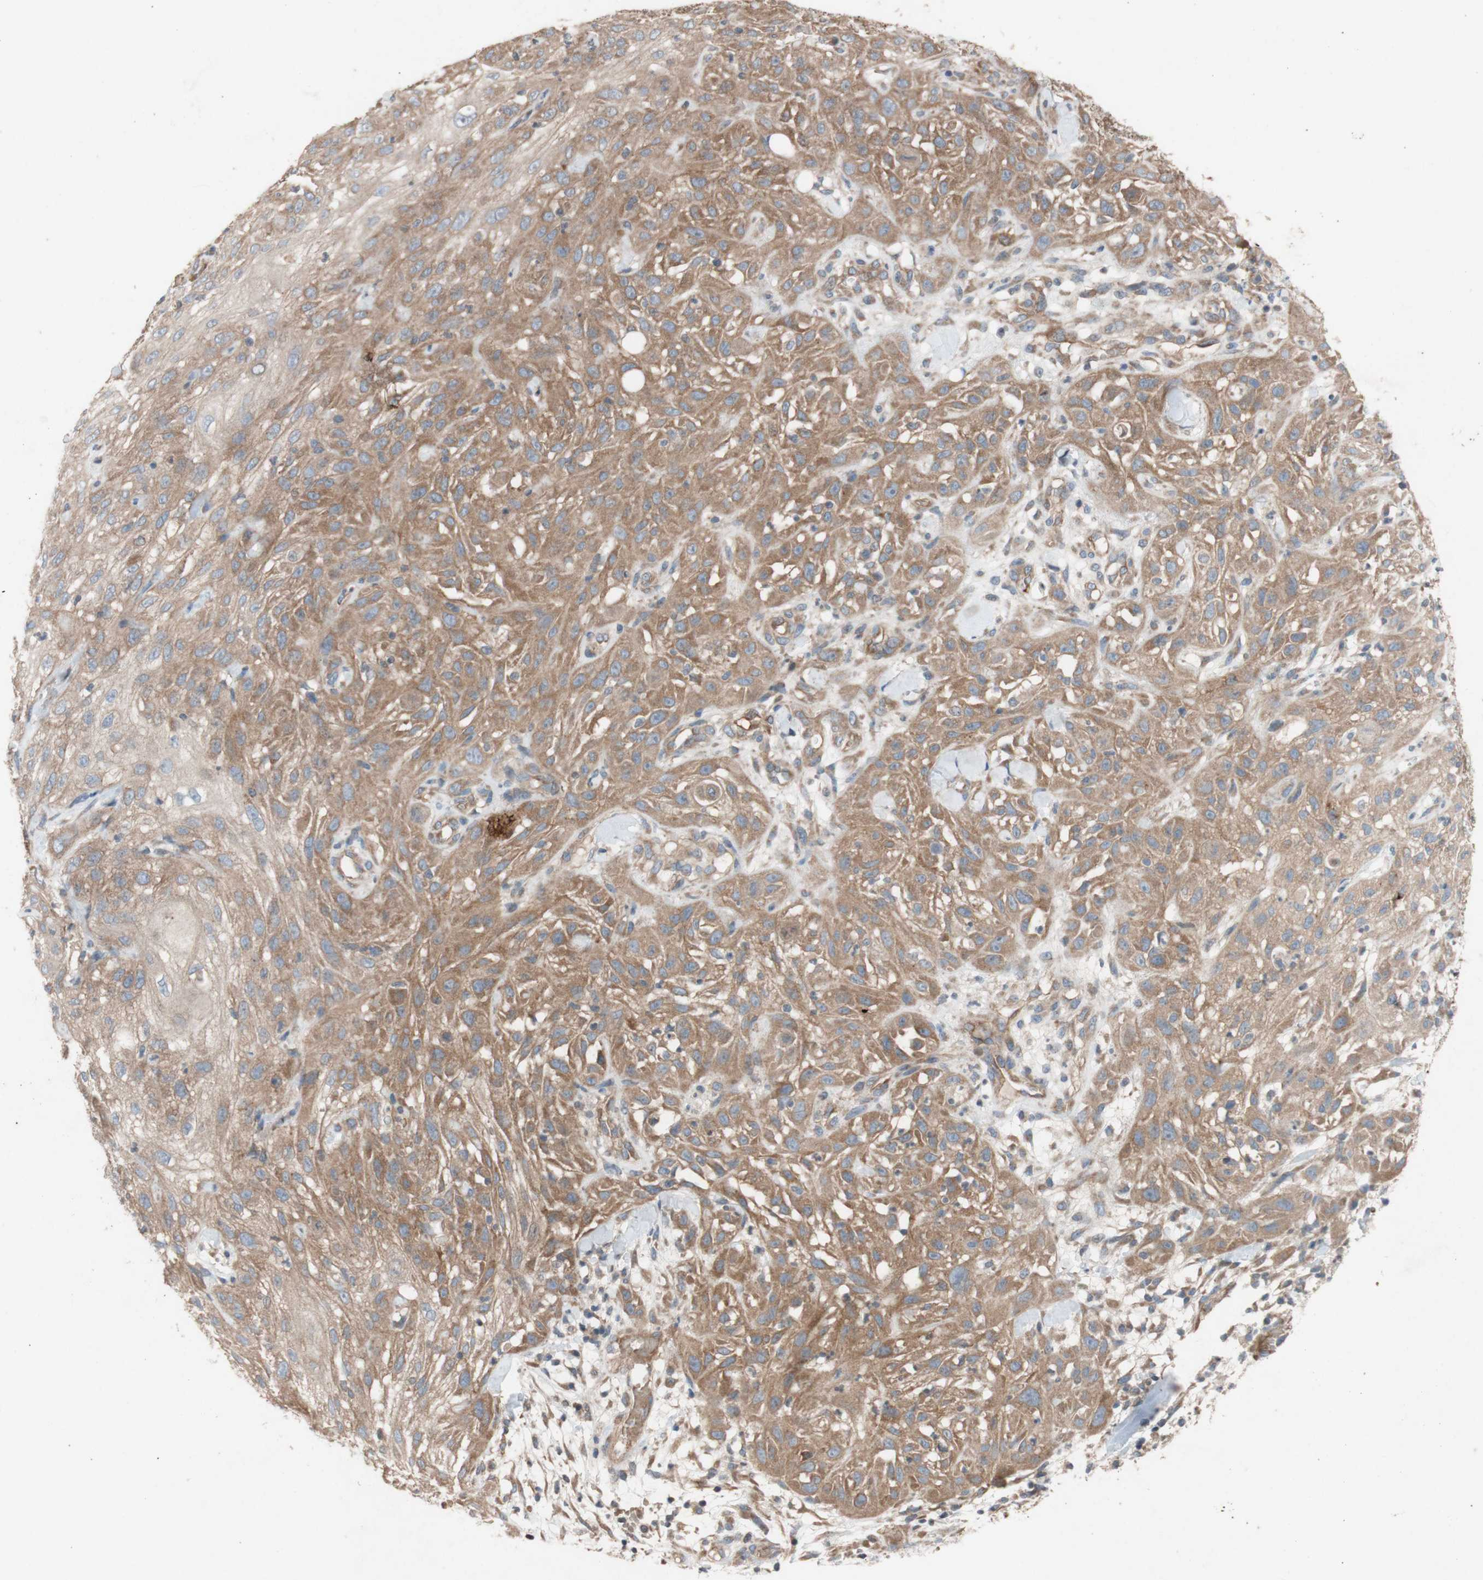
{"staining": {"intensity": "moderate", "quantity": ">75%", "location": "cytoplasmic/membranous"}, "tissue": "skin cancer", "cell_type": "Tumor cells", "image_type": "cancer", "snomed": [{"axis": "morphology", "description": "Squamous cell carcinoma, NOS"}, {"axis": "topography", "description": "Skin"}], "caption": "Immunohistochemistry of skin squamous cell carcinoma demonstrates medium levels of moderate cytoplasmic/membranous expression in about >75% of tumor cells.", "gene": "TST", "patient": {"sex": "male", "age": 75}}